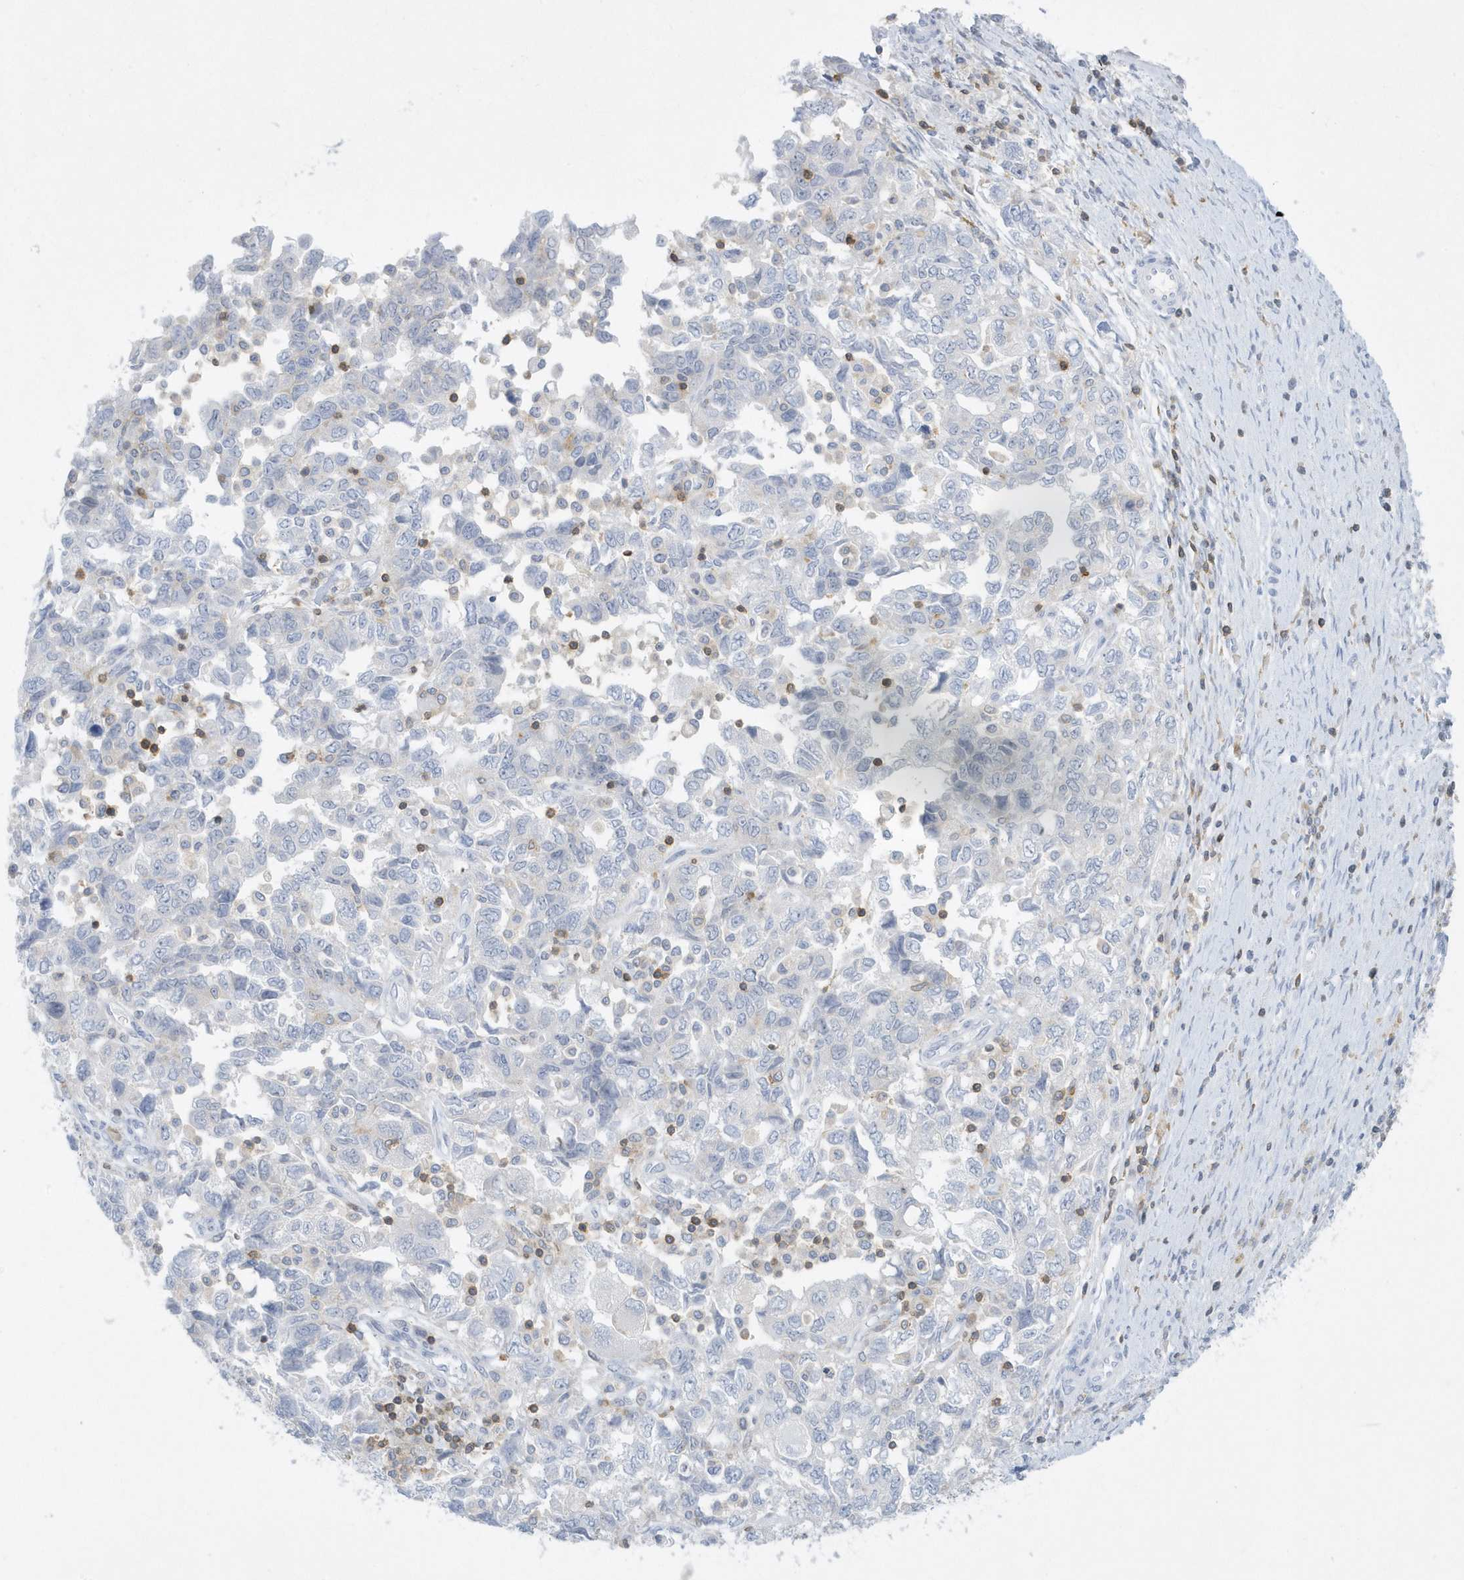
{"staining": {"intensity": "negative", "quantity": "none", "location": "none"}, "tissue": "ovarian cancer", "cell_type": "Tumor cells", "image_type": "cancer", "snomed": [{"axis": "morphology", "description": "Carcinoma, NOS"}, {"axis": "morphology", "description": "Cystadenocarcinoma, serous, NOS"}, {"axis": "topography", "description": "Ovary"}], "caption": "Tumor cells show no significant protein positivity in ovarian cancer (carcinoma).", "gene": "PSD4", "patient": {"sex": "female", "age": 69}}